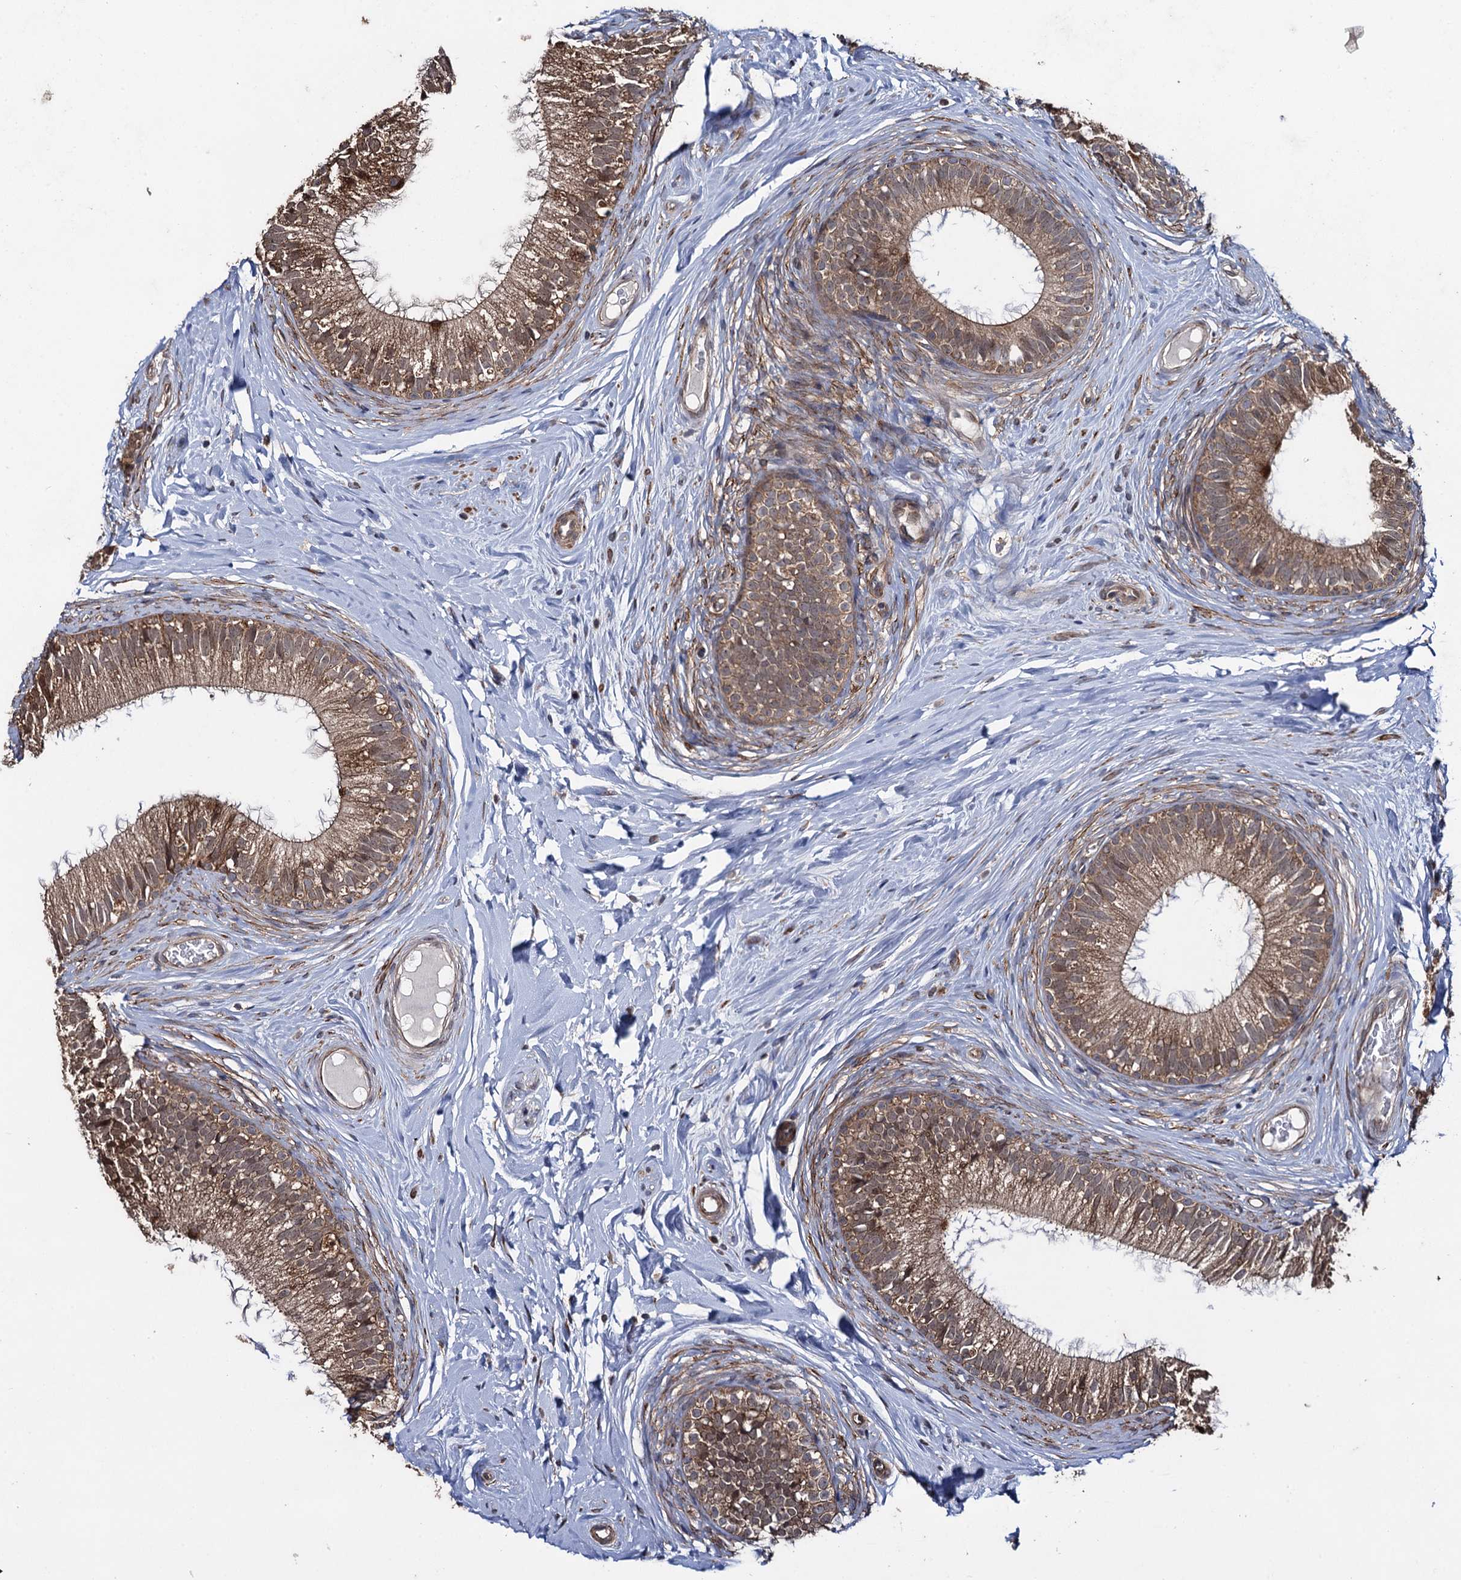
{"staining": {"intensity": "moderate", "quantity": ">75%", "location": "cytoplasmic/membranous,nuclear"}, "tissue": "epididymis", "cell_type": "Glandular cells", "image_type": "normal", "snomed": [{"axis": "morphology", "description": "Normal tissue, NOS"}, {"axis": "topography", "description": "Epididymis"}], "caption": "Immunohistochemical staining of benign human epididymis demonstrates medium levels of moderate cytoplasmic/membranous,nuclear staining in about >75% of glandular cells. The staining was performed using DAB, with brown indicating positive protein expression. Nuclei are stained blue with hematoxylin.", "gene": "HAUS1", "patient": {"sex": "male", "age": 33}}